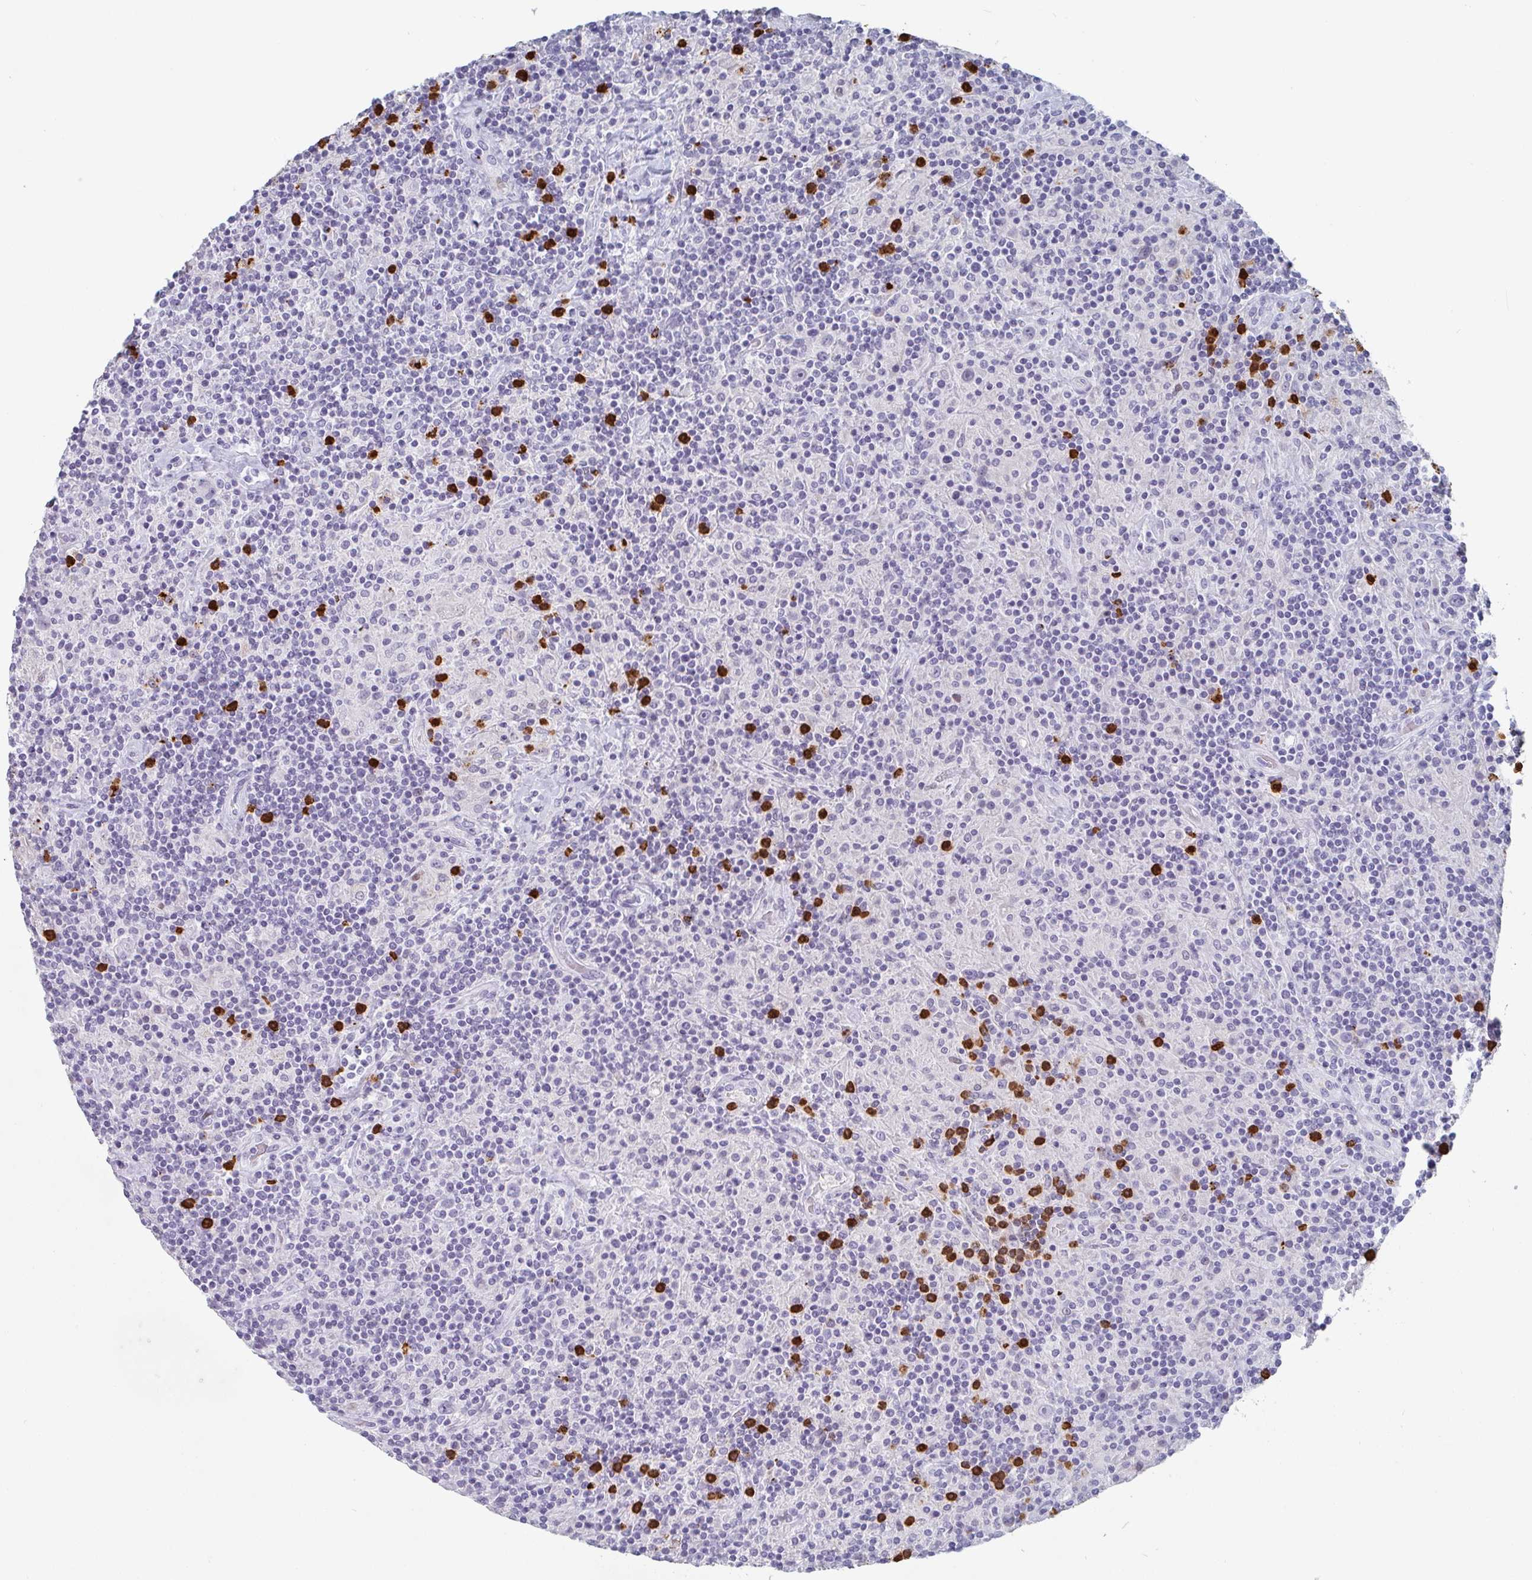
{"staining": {"intensity": "negative", "quantity": "none", "location": "none"}, "tissue": "lymphoma", "cell_type": "Tumor cells", "image_type": "cancer", "snomed": [{"axis": "morphology", "description": "Hodgkin's disease, NOS"}, {"axis": "topography", "description": "Lymph node"}], "caption": "Immunohistochemical staining of Hodgkin's disease displays no significant expression in tumor cells.", "gene": "RUBCN", "patient": {"sex": "male", "age": 70}}